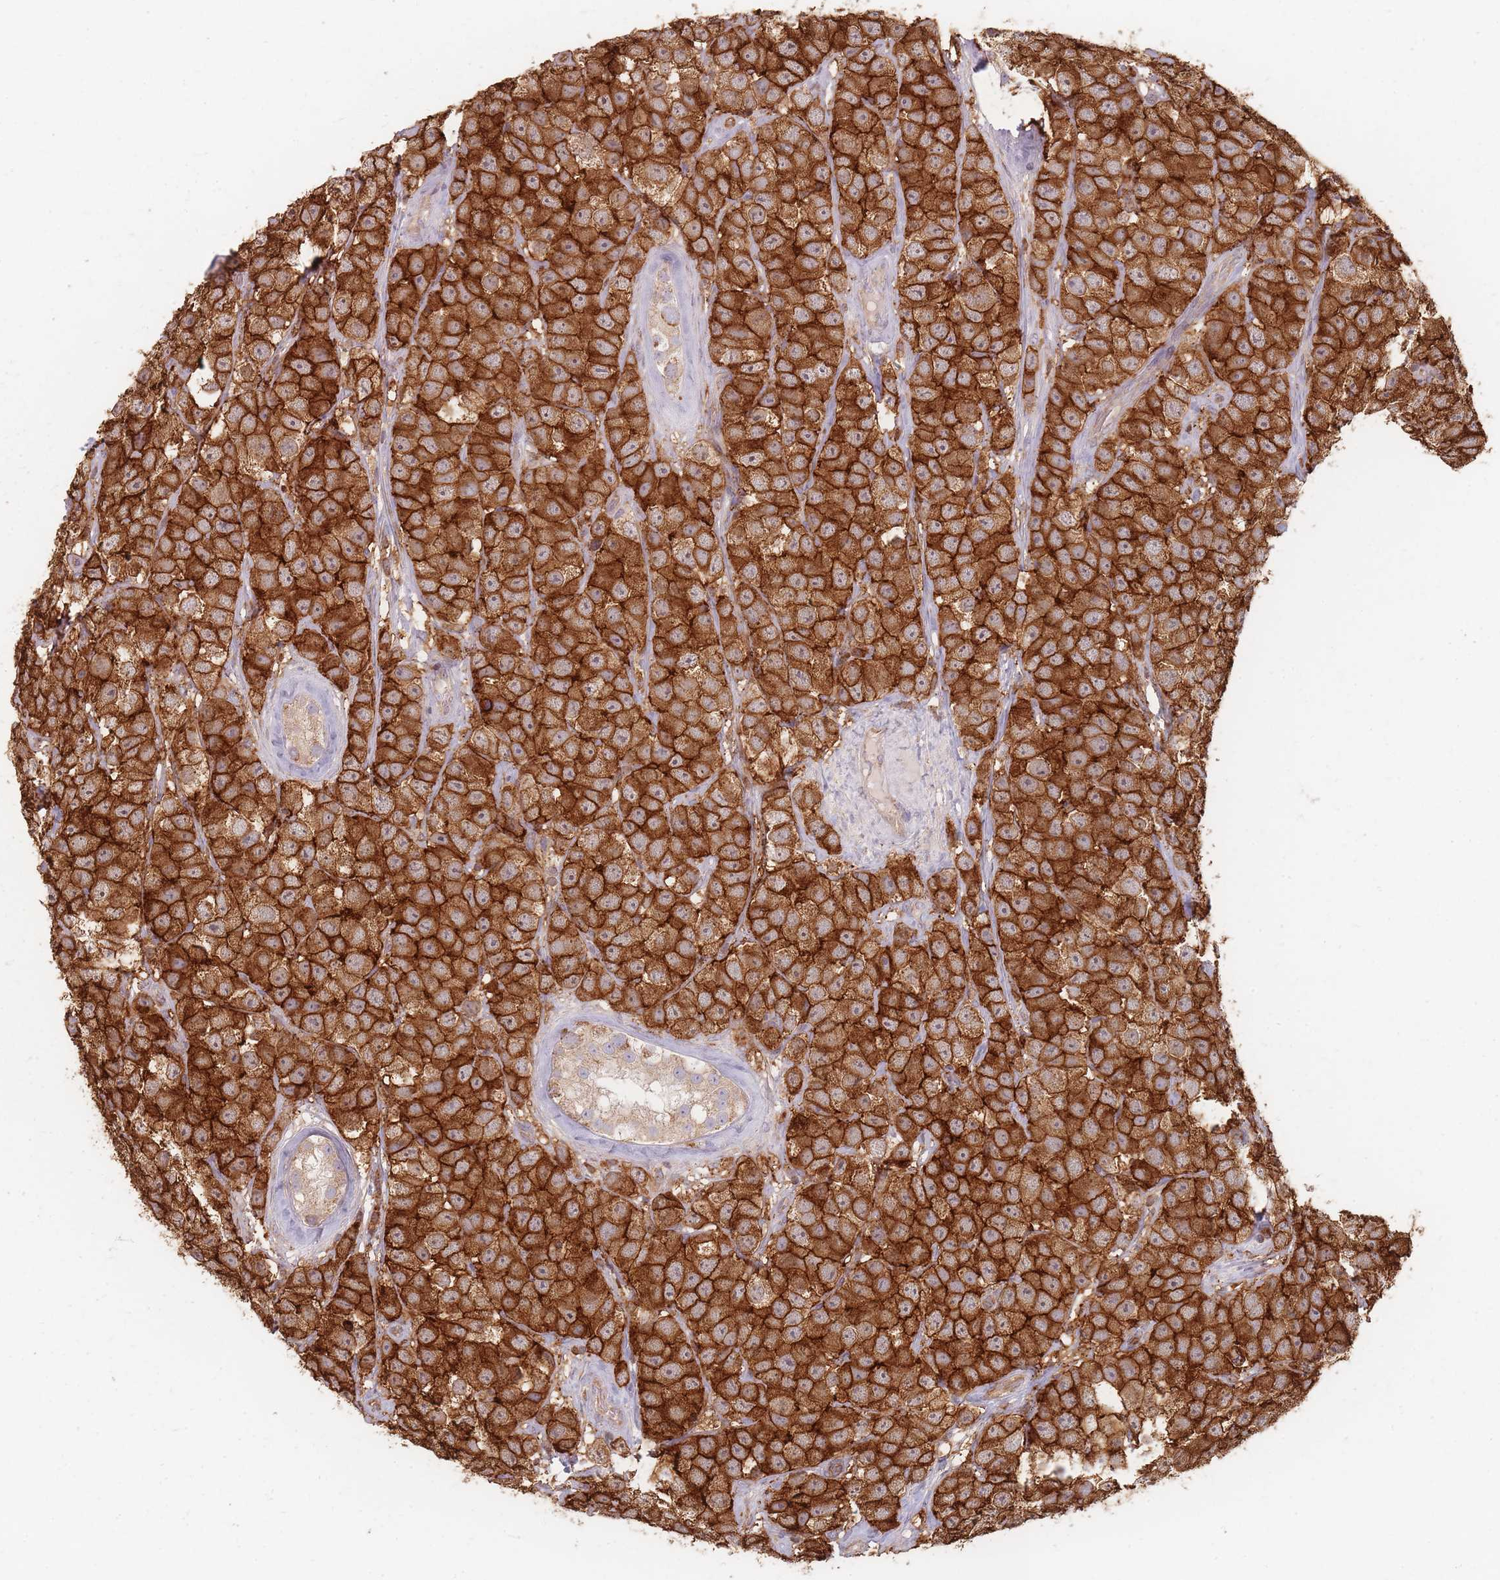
{"staining": {"intensity": "strong", "quantity": ">75%", "location": "cytoplasmic/membranous"}, "tissue": "testis cancer", "cell_type": "Tumor cells", "image_type": "cancer", "snomed": [{"axis": "morphology", "description": "Seminoma, NOS"}, {"axis": "topography", "description": "Testis"}], "caption": "High-power microscopy captured an immunohistochemistry micrograph of seminoma (testis), revealing strong cytoplasmic/membranous expression in about >75% of tumor cells.", "gene": "MRPS6", "patient": {"sex": "male", "age": 28}}